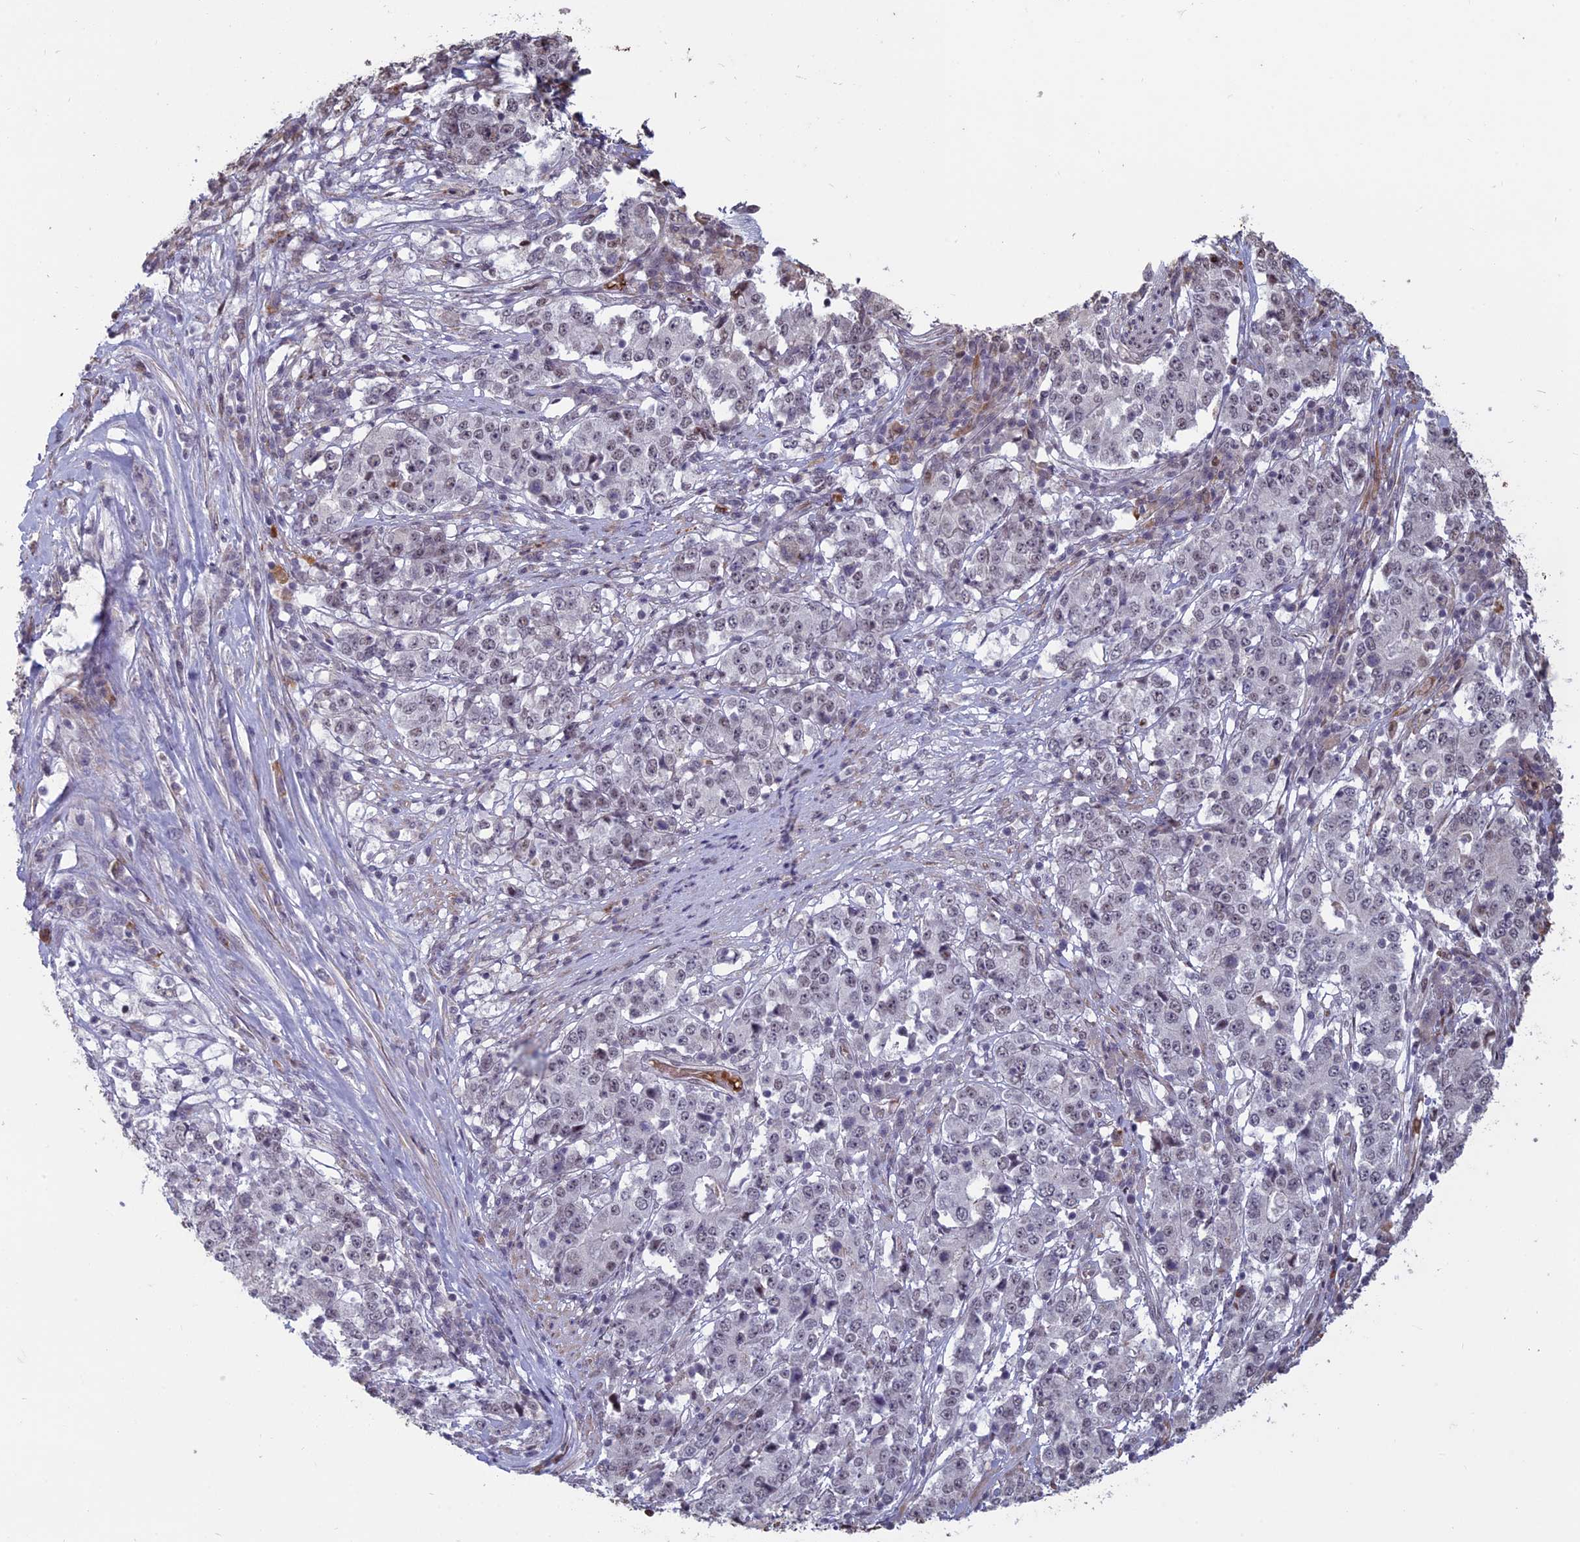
{"staining": {"intensity": "weak", "quantity": "<25%", "location": "nuclear"}, "tissue": "stomach cancer", "cell_type": "Tumor cells", "image_type": "cancer", "snomed": [{"axis": "morphology", "description": "Adenocarcinoma, NOS"}, {"axis": "topography", "description": "Stomach"}], "caption": "DAB immunohistochemical staining of stomach cancer (adenocarcinoma) exhibits no significant expression in tumor cells.", "gene": "MFAP1", "patient": {"sex": "male", "age": 59}}